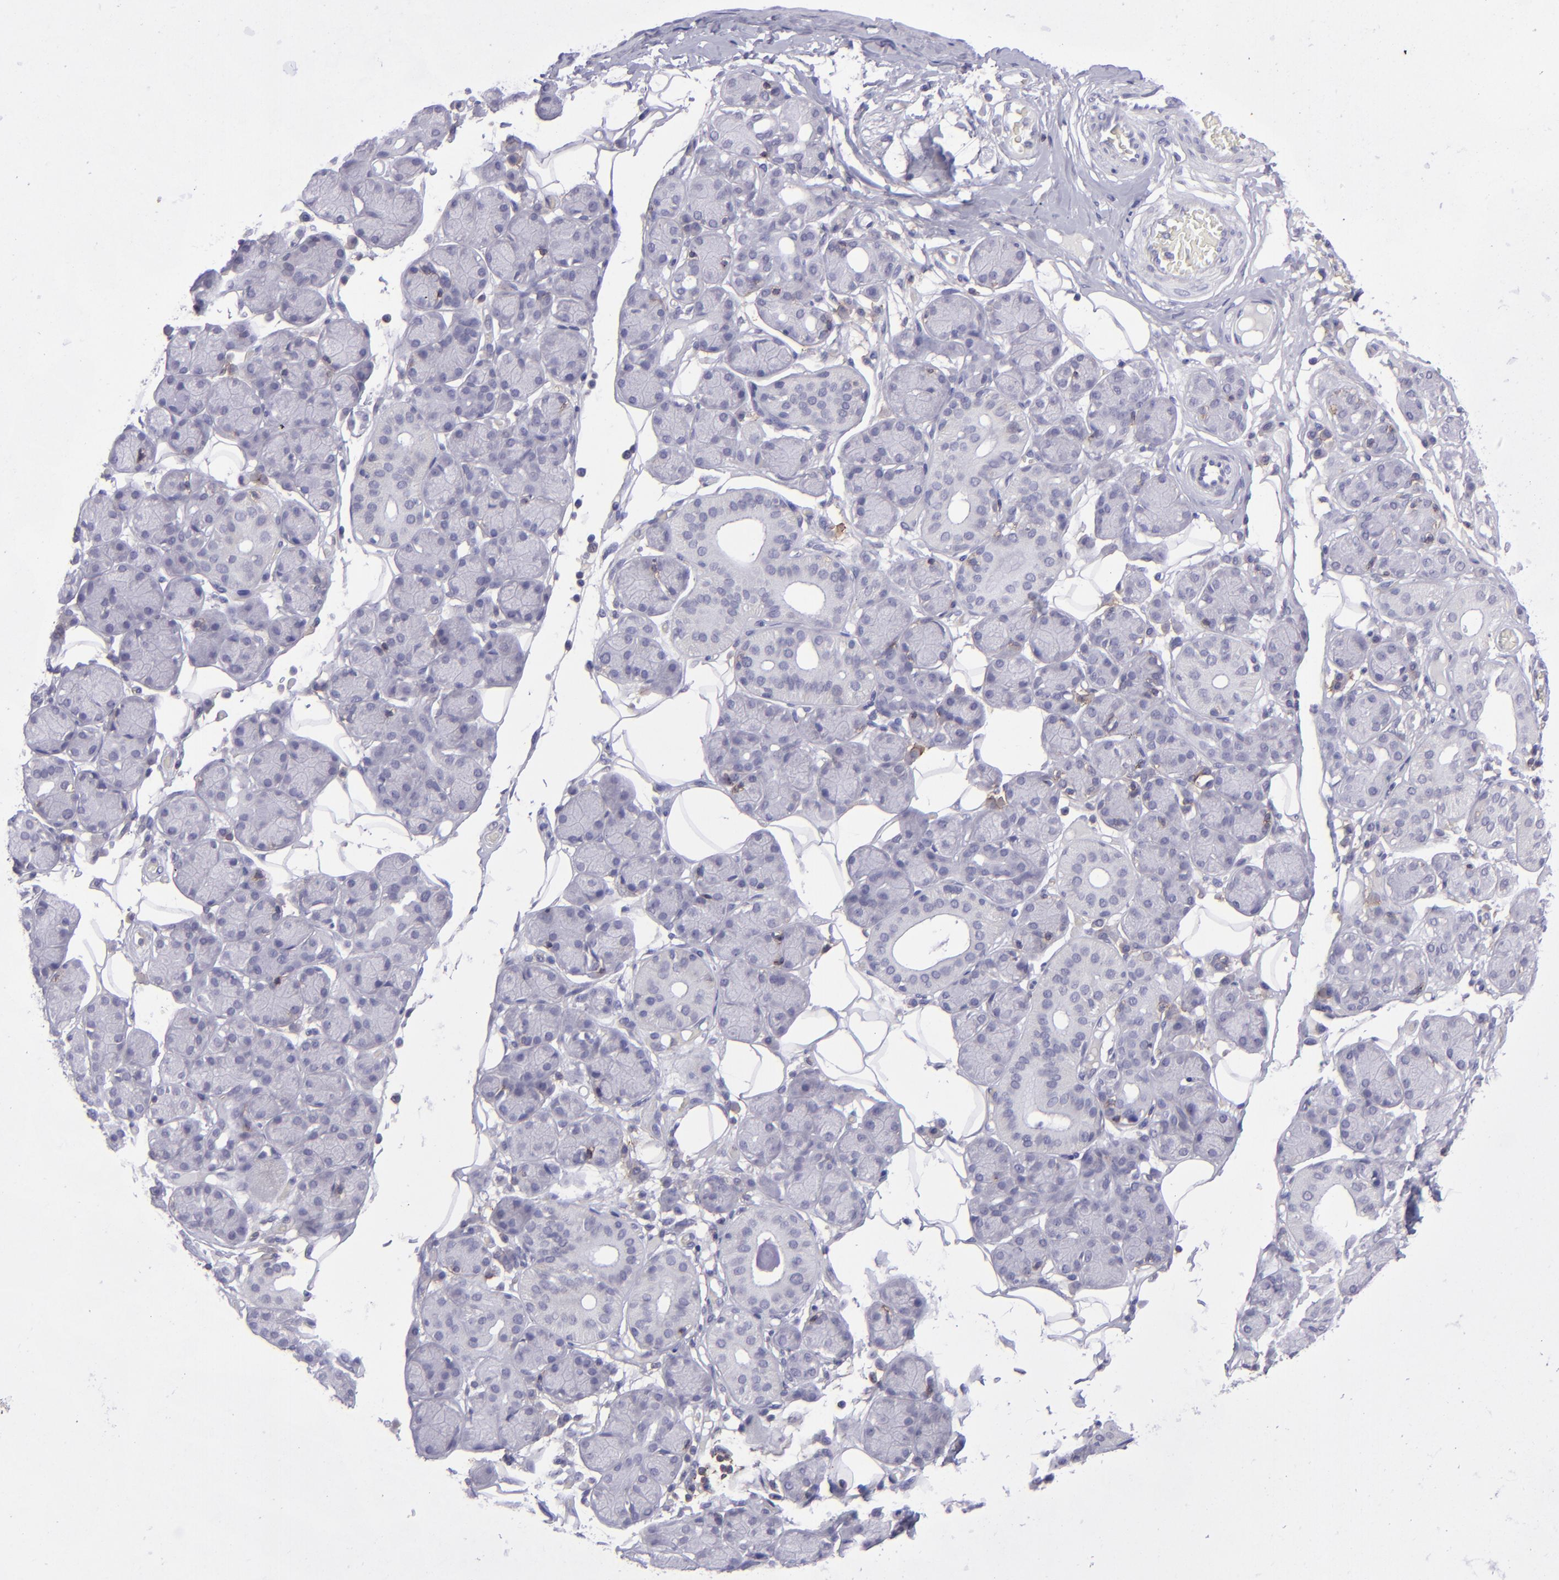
{"staining": {"intensity": "negative", "quantity": "none", "location": "none"}, "tissue": "salivary gland", "cell_type": "Glandular cells", "image_type": "normal", "snomed": [{"axis": "morphology", "description": "Normal tissue, NOS"}, {"axis": "topography", "description": "Salivary gland"}], "caption": "High magnification brightfield microscopy of unremarkable salivary gland stained with DAB (brown) and counterstained with hematoxylin (blue): glandular cells show no significant positivity. Nuclei are stained in blue.", "gene": "CD48", "patient": {"sex": "male", "age": 54}}